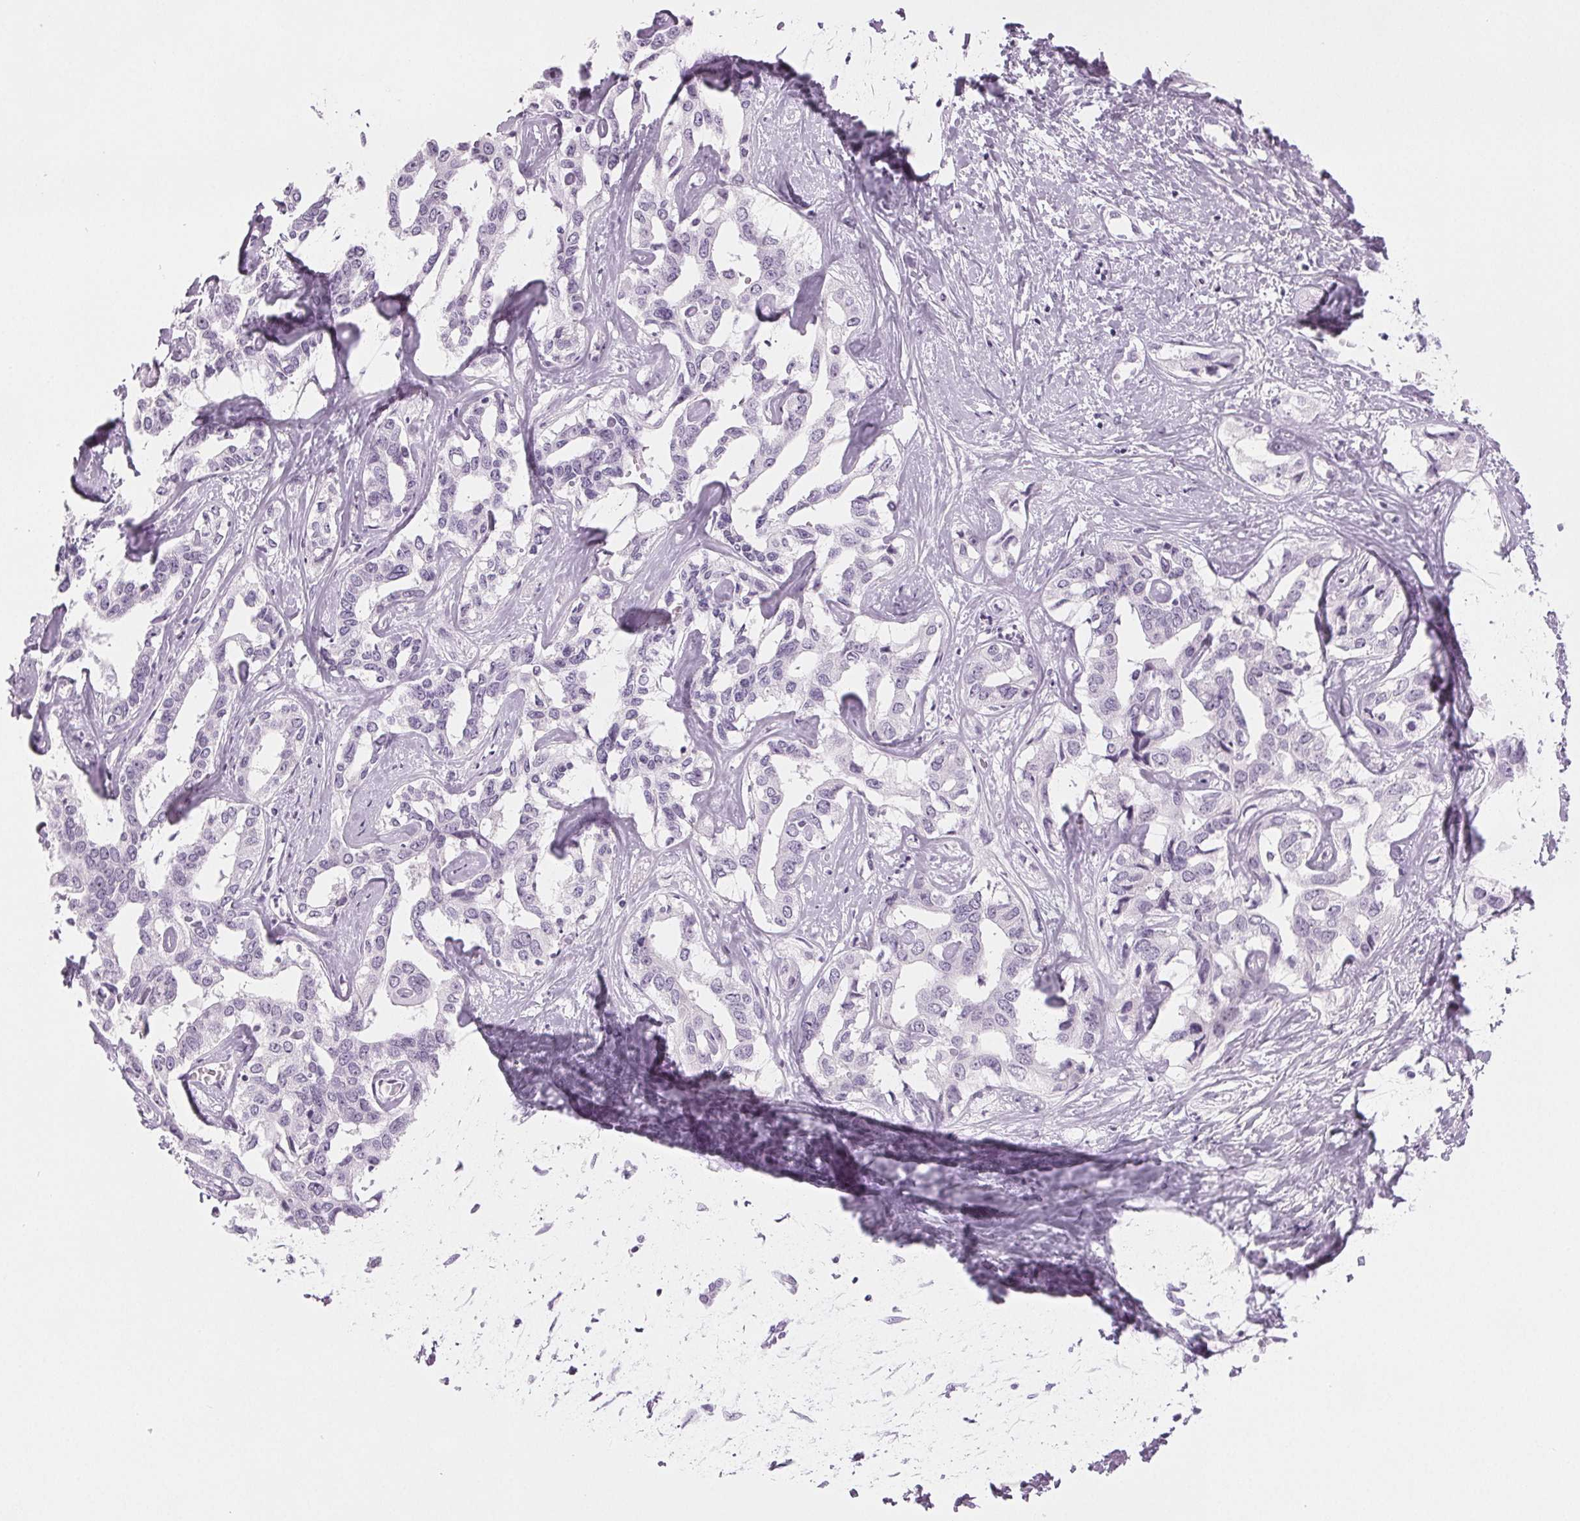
{"staining": {"intensity": "negative", "quantity": "none", "location": "none"}, "tissue": "liver cancer", "cell_type": "Tumor cells", "image_type": "cancer", "snomed": [{"axis": "morphology", "description": "Cholangiocarcinoma"}, {"axis": "topography", "description": "Liver"}], "caption": "DAB immunohistochemical staining of human liver cancer (cholangiocarcinoma) shows no significant staining in tumor cells. (DAB (3,3'-diaminobenzidine) immunohistochemistry (IHC), high magnification).", "gene": "IGF2BP1", "patient": {"sex": "male", "age": 59}}